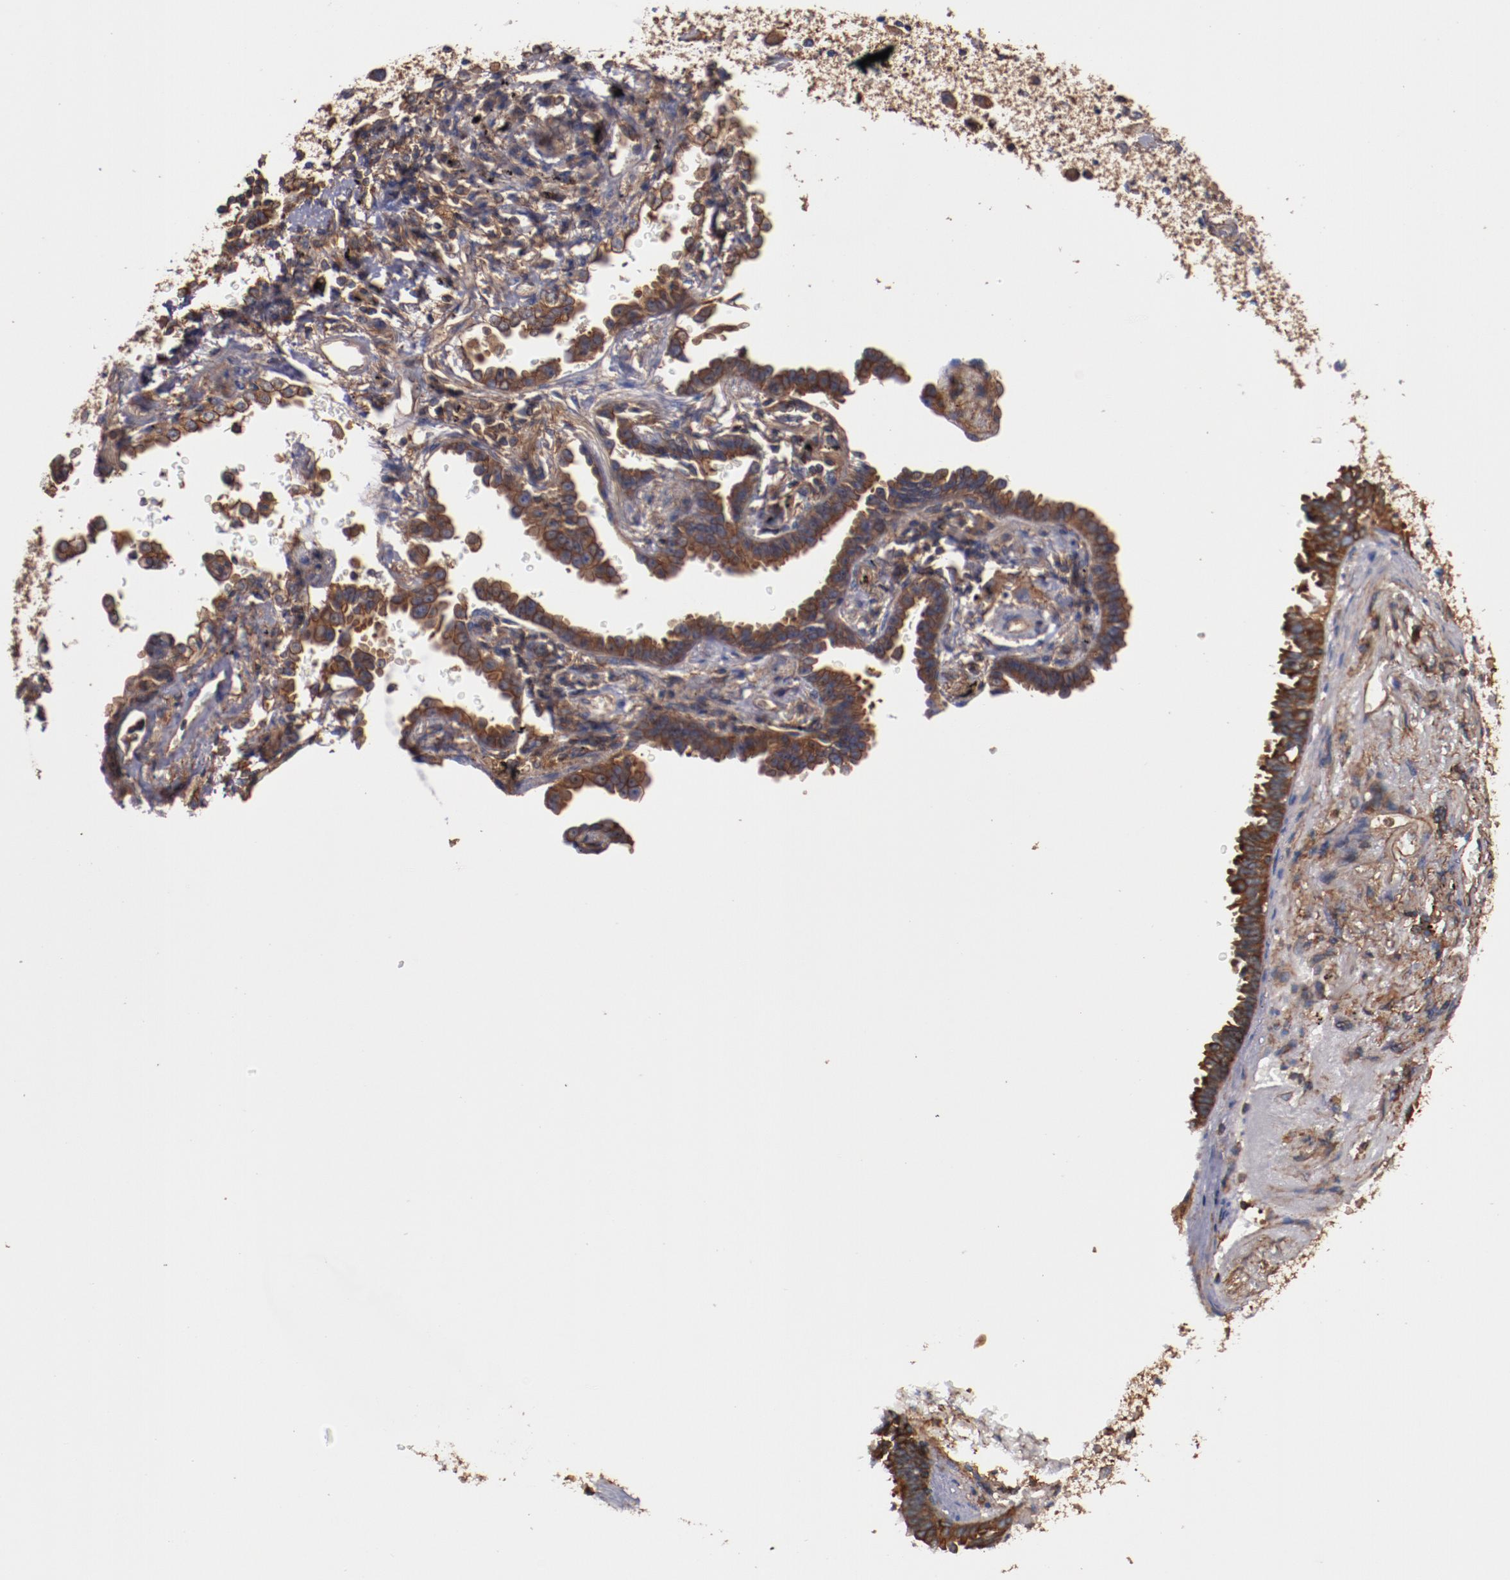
{"staining": {"intensity": "strong", "quantity": ">75%", "location": "cytoplasmic/membranous"}, "tissue": "lung cancer", "cell_type": "Tumor cells", "image_type": "cancer", "snomed": [{"axis": "morphology", "description": "Adenocarcinoma, NOS"}, {"axis": "topography", "description": "Lung"}], "caption": "This is a histology image of immunohistochemistry (IHC) staining of lung cancer, which shows strong expression in the cytoplasmic/membranous of tumor cells.", "gene": "TMOD3", "patient": {"sex": "female", "age": 64}}